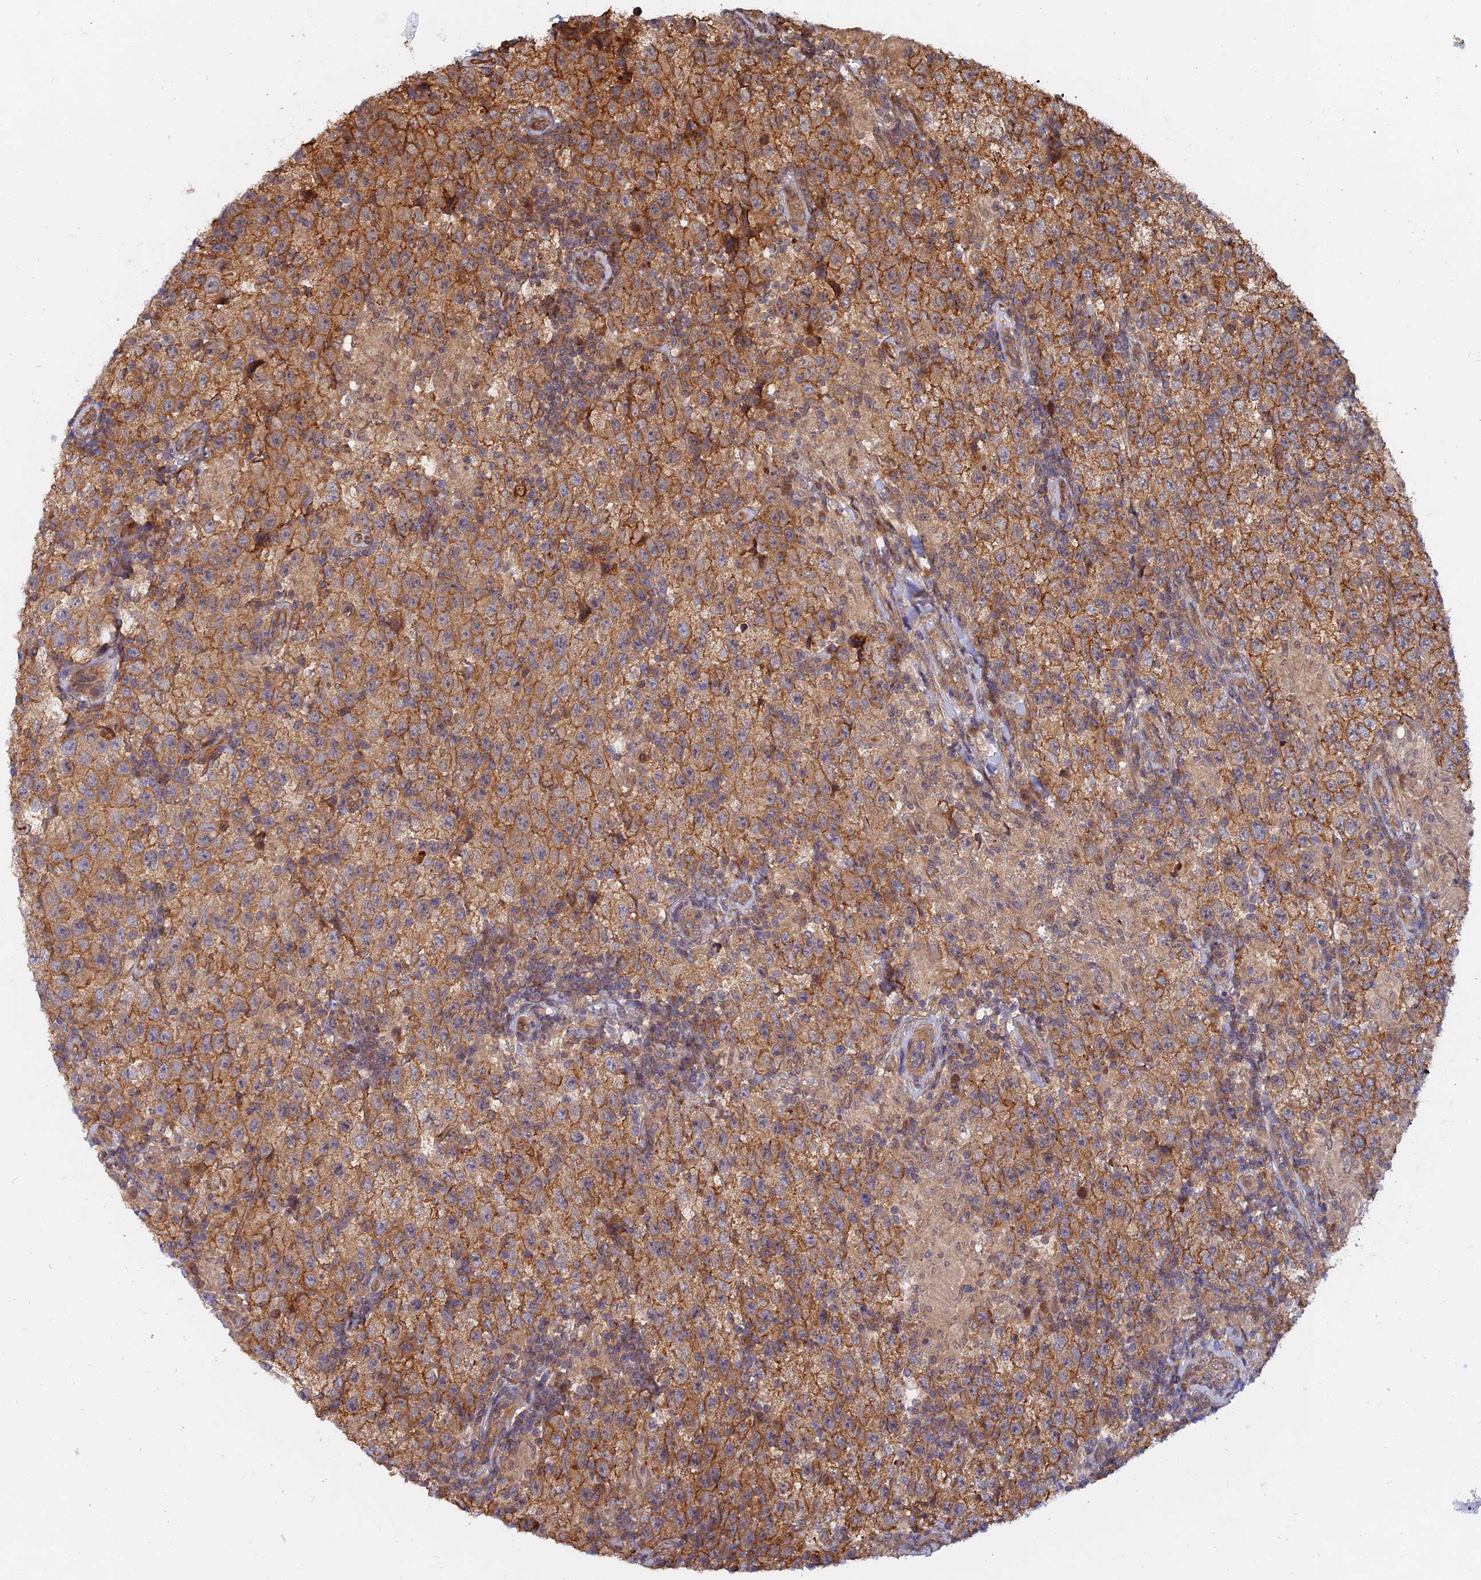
{"staining": {"intensity": "moderate", "quantity": ">75%", "location": "cytoplasmic/membranous"}, "tissue": "testis cancer", "cell_type": "Tumor cells", "image_type": "cancer", "snomed": [{"axis": "morphology", "description": "Seminoma, NOS"}, {"axis": "morphology", "description": "Carcinoma, Embryonal, NOS"}, {"axis": "topography", "description": "Testis"}], "caption": "Testis cancer (embryonal carcinoma) stained with a protein marker exhibits moderate staining in tumor cells.", "gene": "WDR41", "patient": {"sex": "male", "age": 41}}